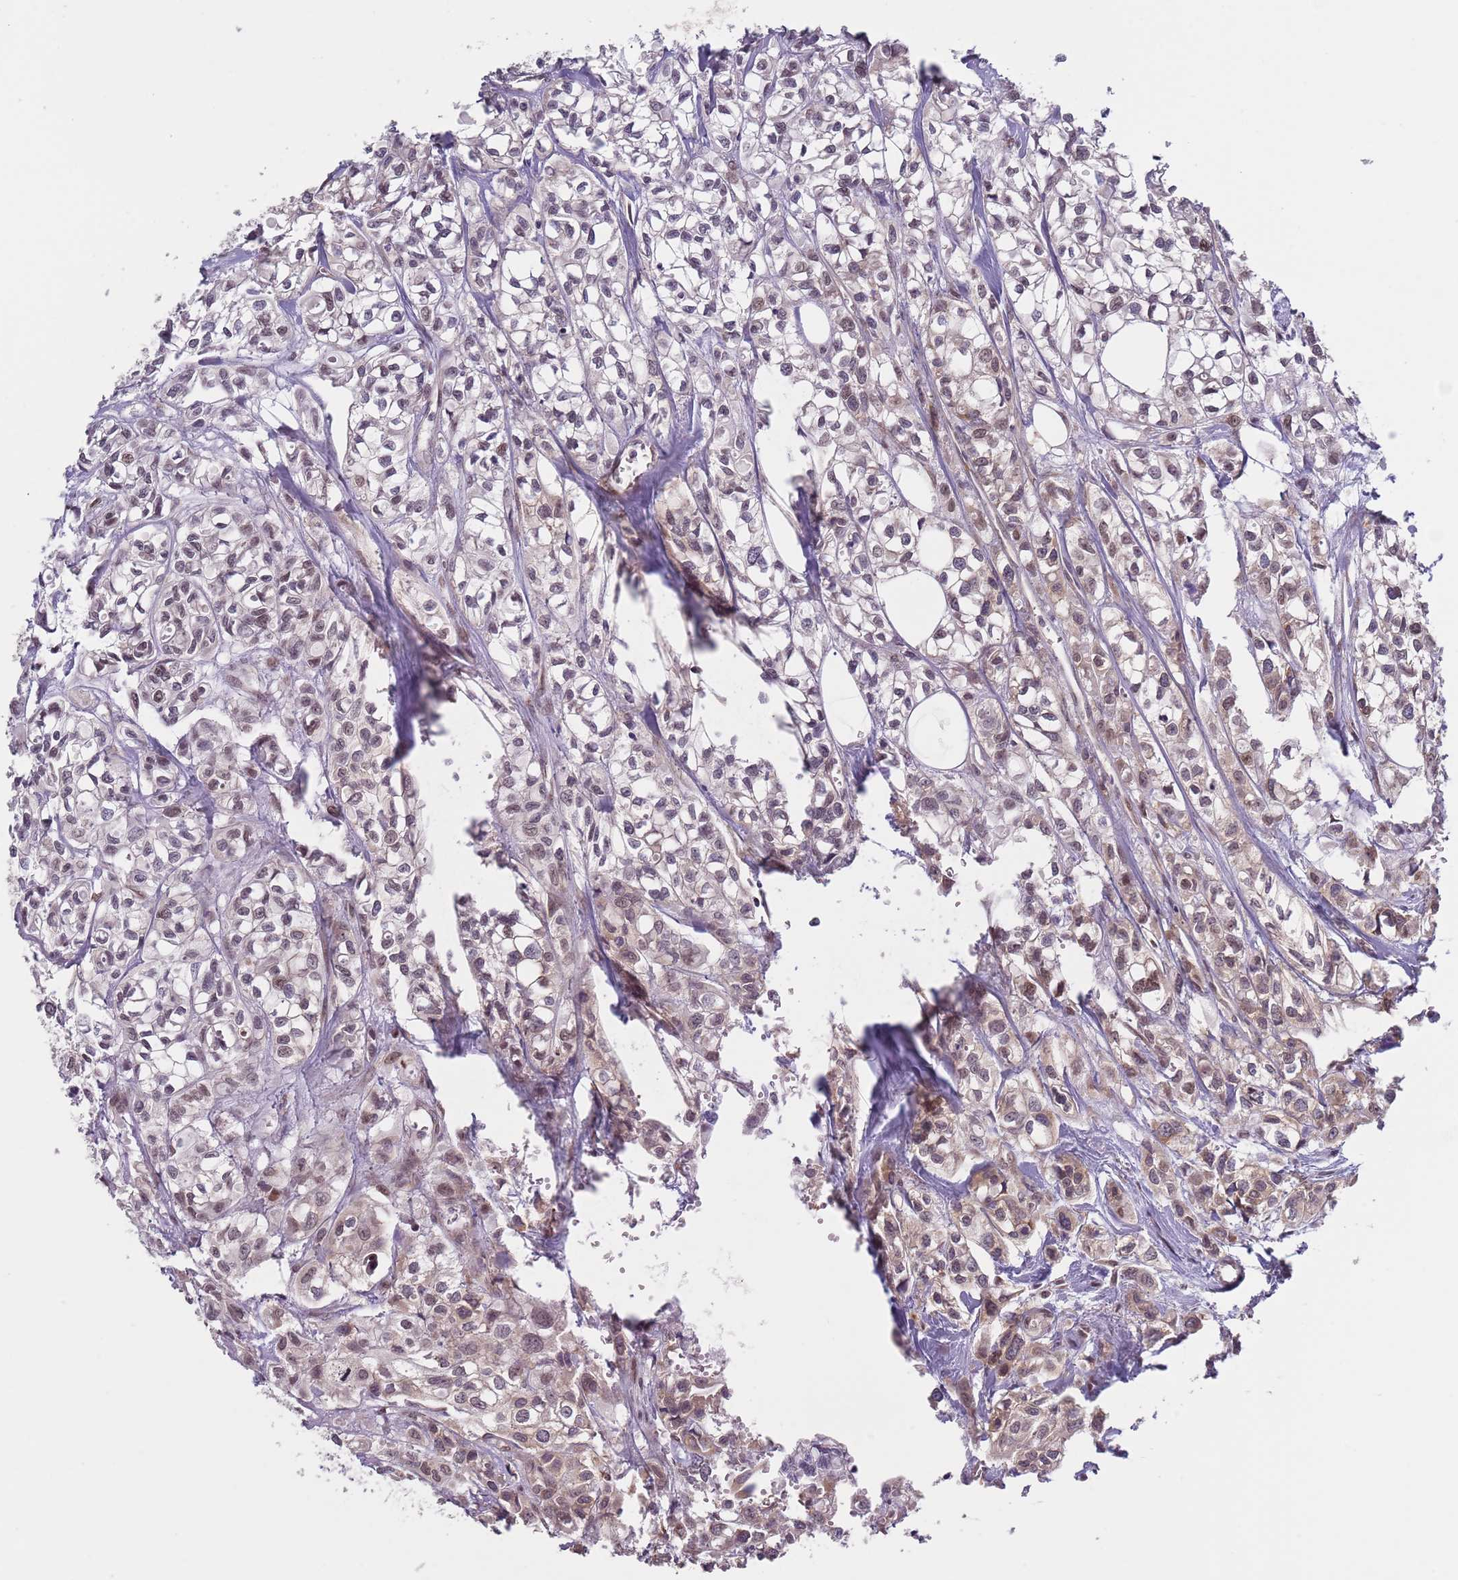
{"staining": {"intensity": "moderate", "quantity": "<25%", "location": "nuclear"}, "tissue": "urothelial cancer", "cell_type": "Tumor cells", "image_type": "cancer", "snomed": [{"axis": "morphology", "description": "Urothelial carcinoma, High grade"}, {"axis": "topography", "description": "Urinary bladder"}], "caption": "A brown stain highlights moderate nuclear staining of a protein in urothelial cancer tumor cells.", "gene": "SLC25A32", "patient": {"sex": "male", "age": 67}}